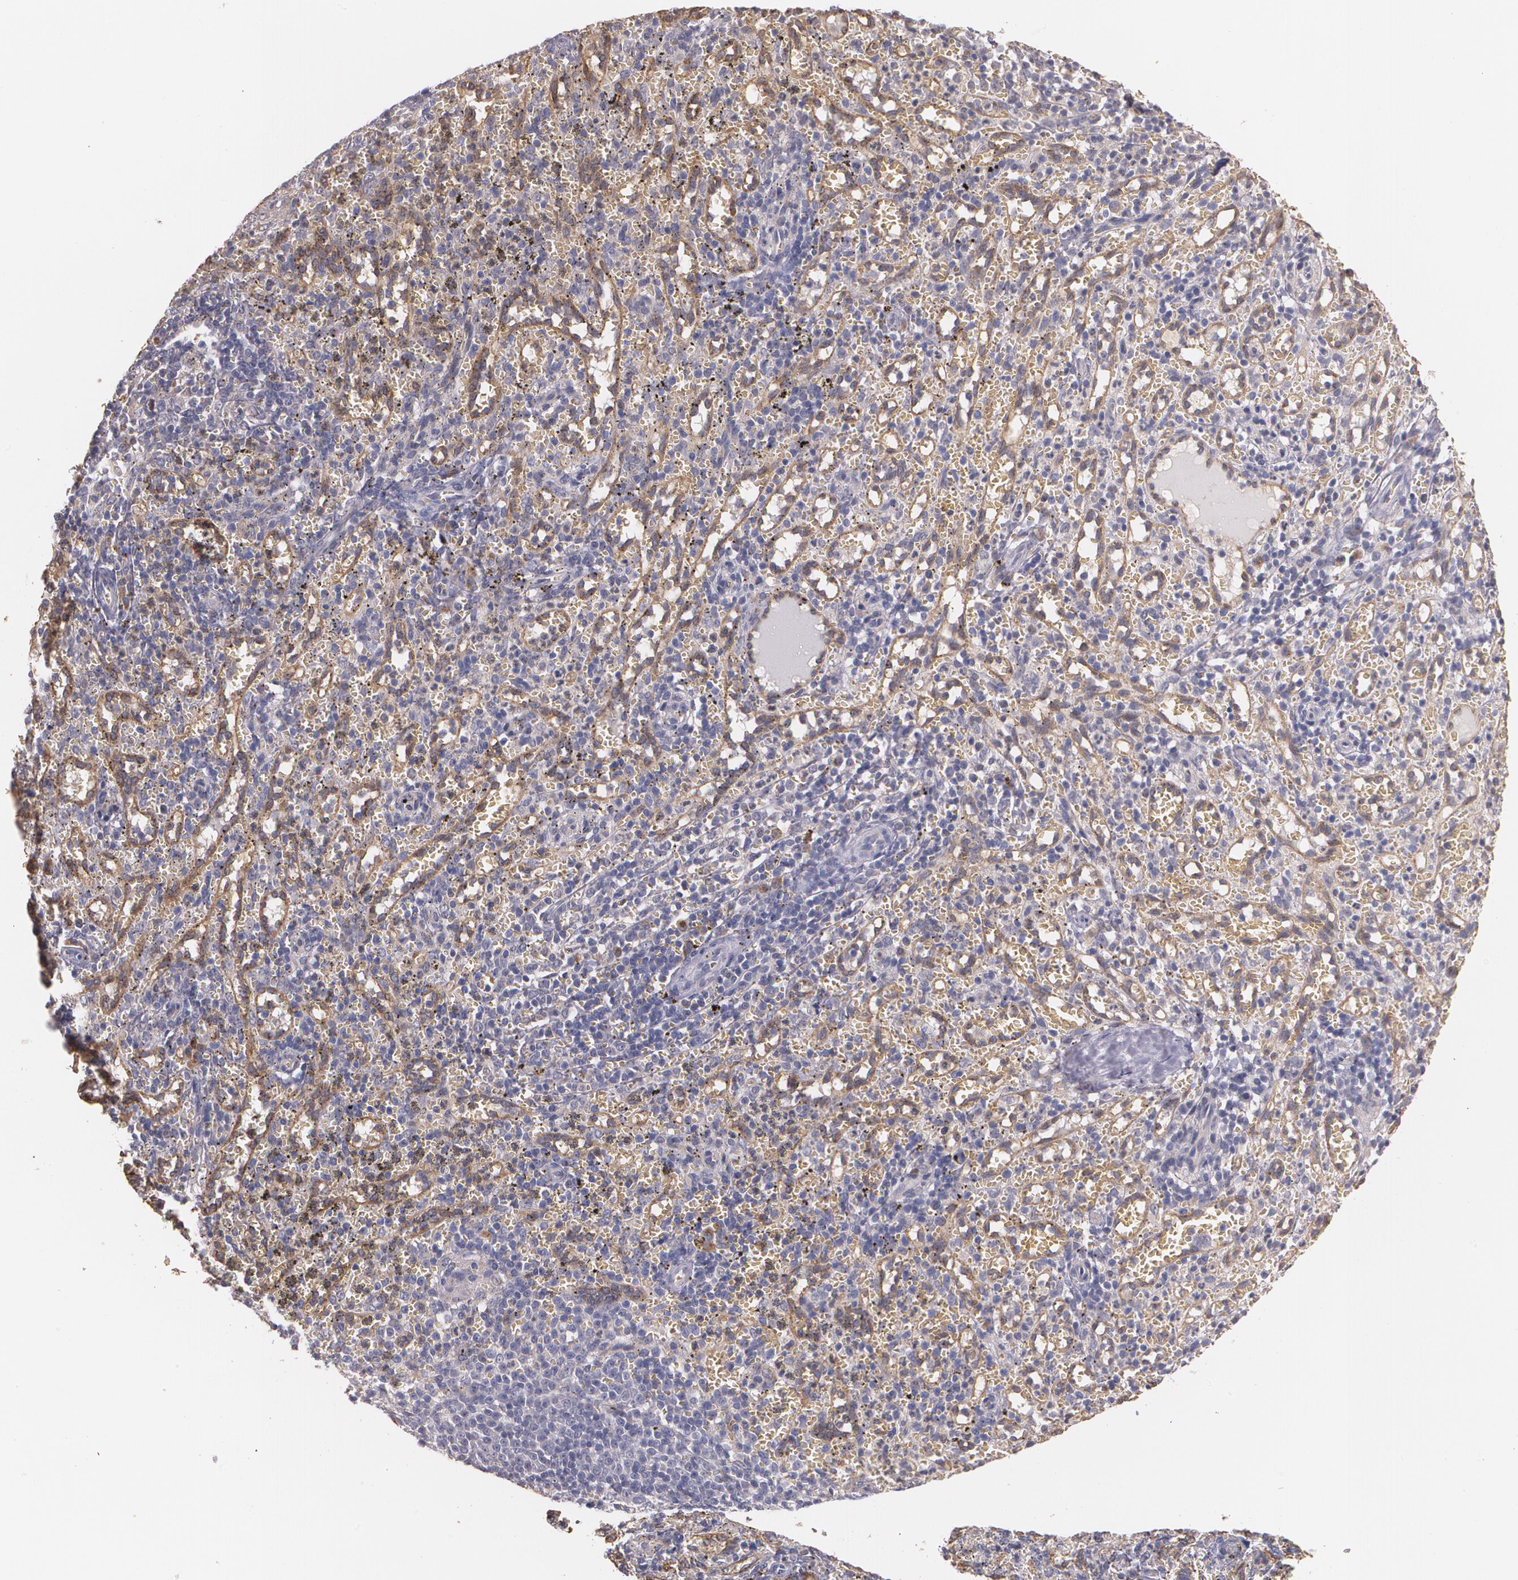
{"staining": {"intensity": "weak", "quantity": "<25%", "location": "cytoplasmic/membranous"}, "tissue": "spleen", "cell_type": "Cells in red pulp", "image_type": "normal", "snomed": [{"axis": "morphology", "description": "Normal tissue, NOS"}, {"axis": "topography", "description": "Spleen"}], "caption": "DAB (3,3'-diaminobenzidine) immunohistochemical staining of normal spleen displays no significant expression in cells in red pulp. (DAB immunohistochemistry (IHC), high magnification).", "gene": "ATF3", "patient": {"sex": "female", "age": 10}}